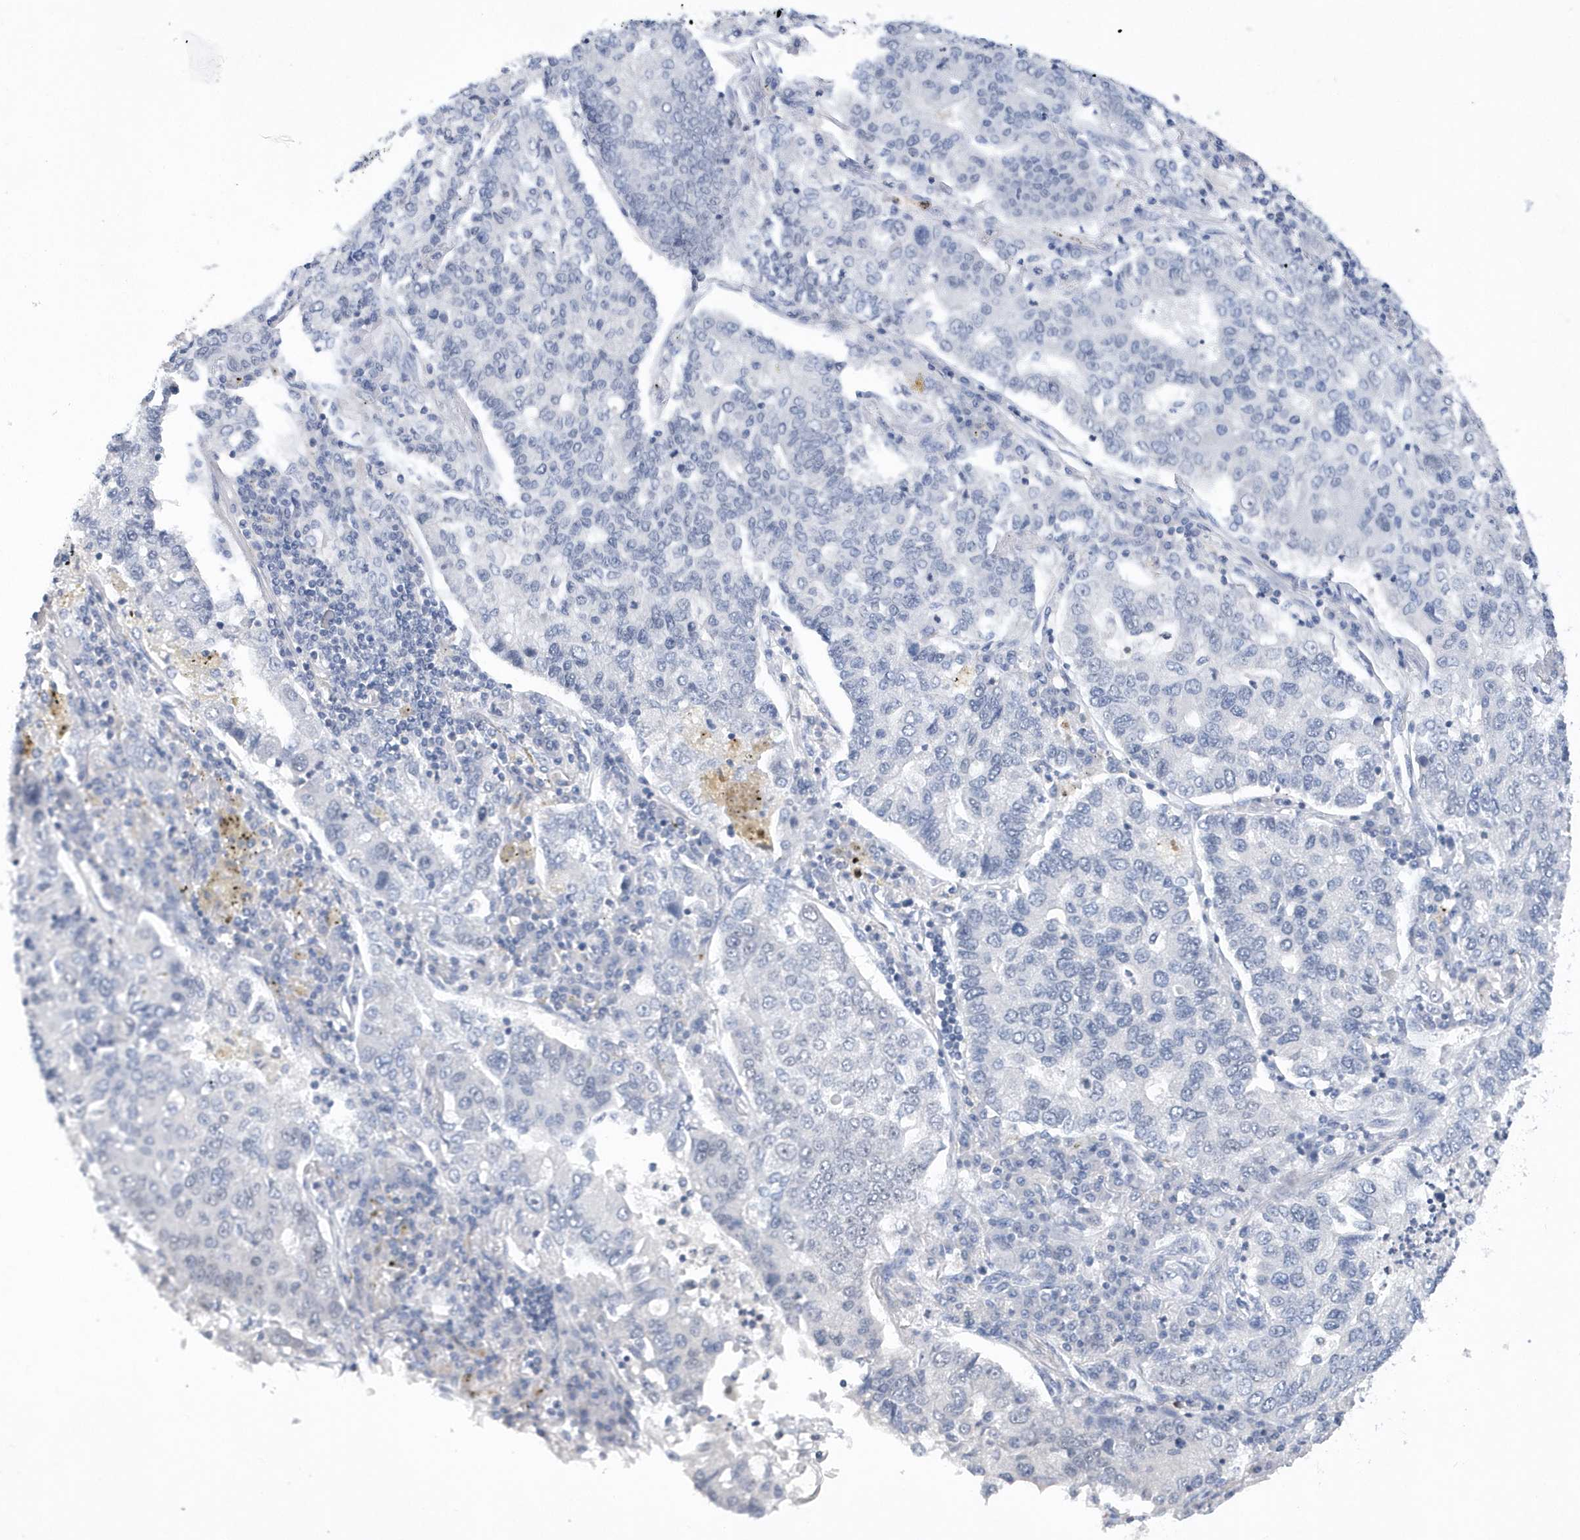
{"staining": {"intensity": "negative", "quantity": "none", "location": "none"}, "tissue": "lung cancer", "cell_type": "Tumor cells", "image_type": "cancer", "snomed": [{"axis": "morphology", "description": "Adenocarcinoma, NOS"}, {"axis": "topography", "description": "Lung"}], "caption": "High magnification brightfield microscopy of lung cancer stained with DAB (brown) and counterstained with hematoxylin (blue): tumor cells show no significant positivity.", "gene": "SRGAP3", "patient": {"sex": "male", "age": 49}}